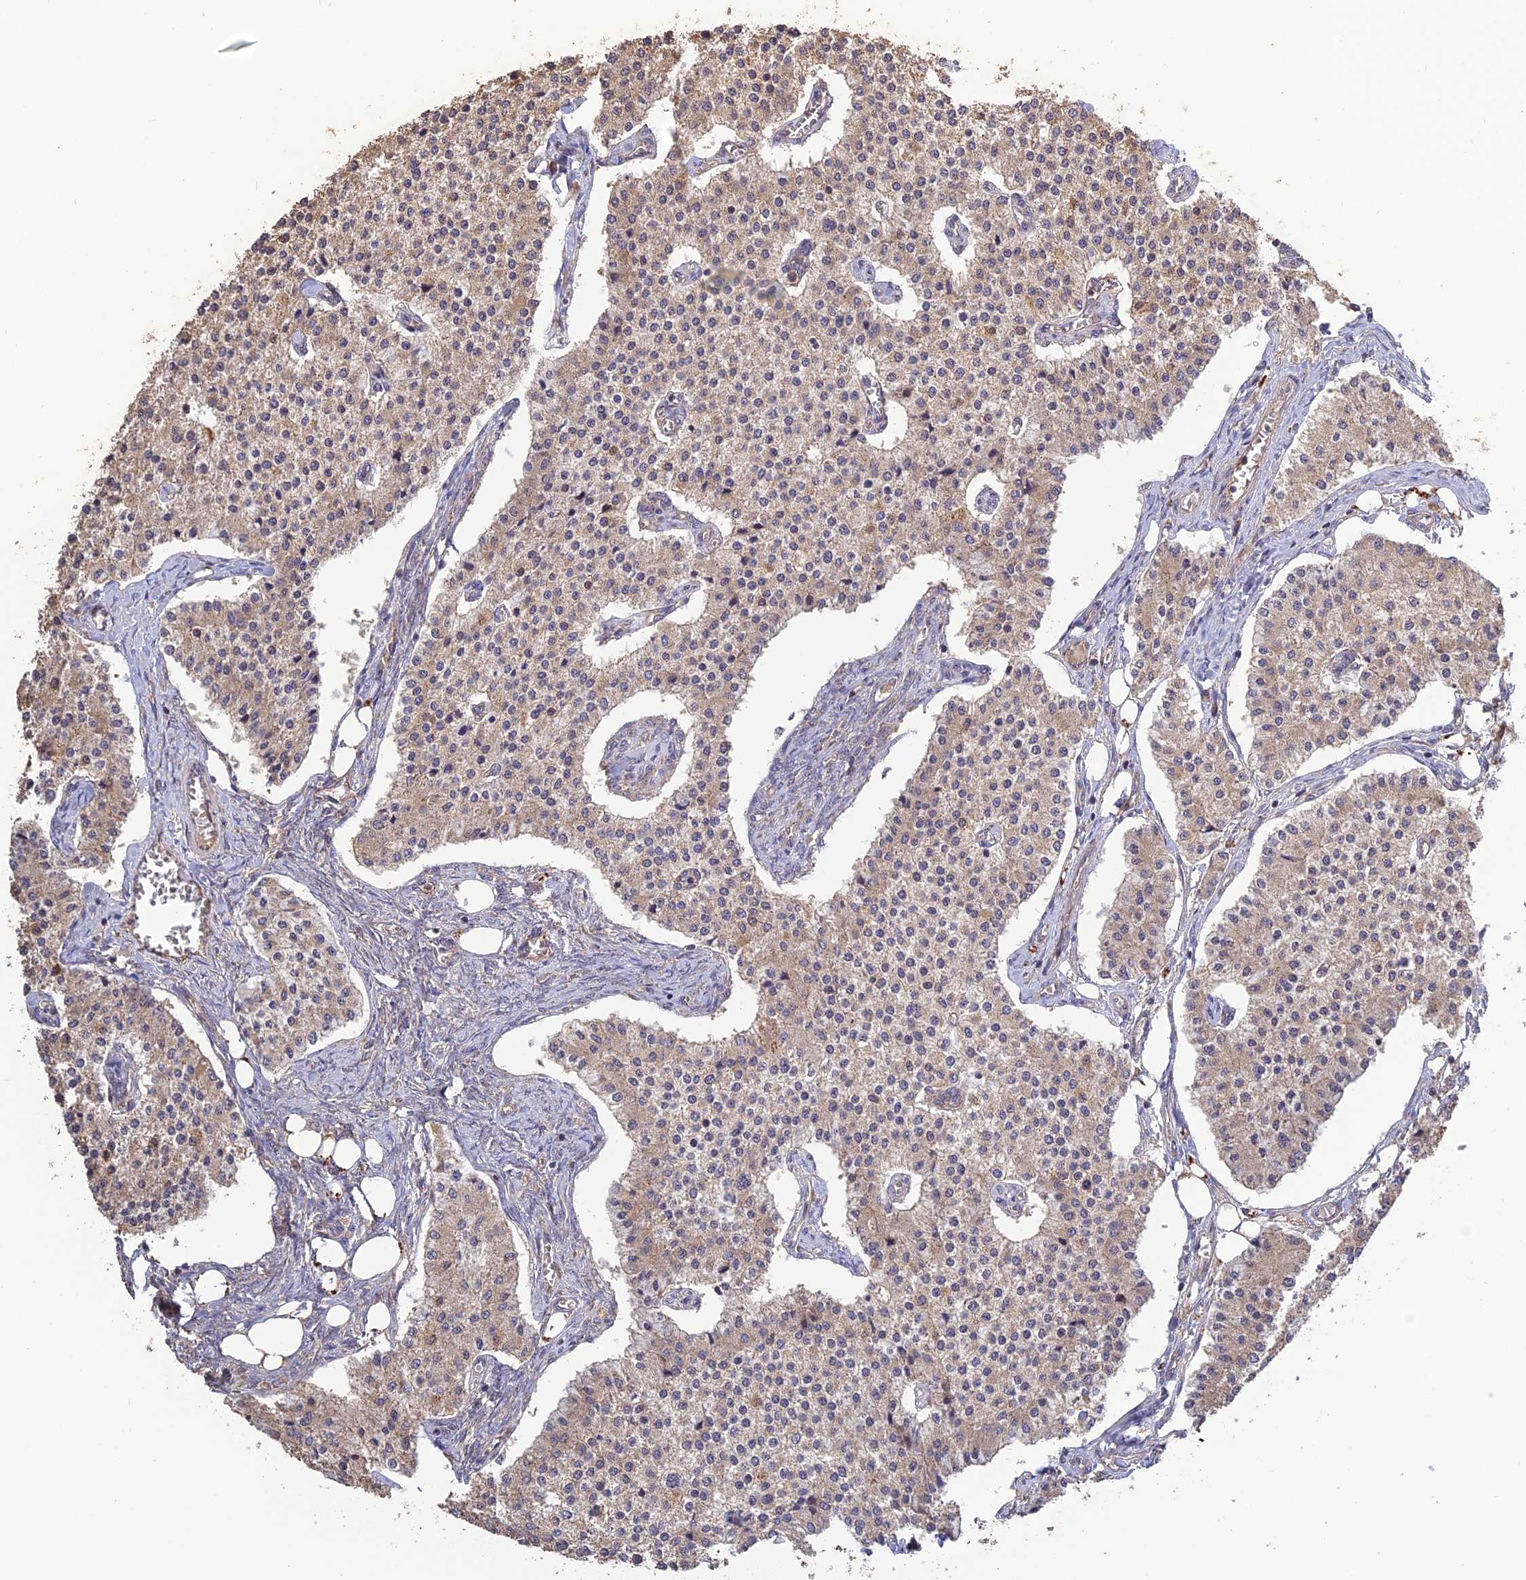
{"staining": {"intensity": "weak", "quantity": ">75%", "location": "cytoplasmic/membranous"}, "tissue": "carcinoid", "cell_type": "Tumor cells", "image_type": "cancer", "snomed": [{"axis": "morphology", "description": "Carcinoid, malignant, NOS"}, {"axis": "topography", "description": "Colon"}], "caption": "A brown stain labels weak cytoplasmic/membranous positivity of a protein in human carcinoid tumor cells. Nuclei are stained in blue.", "gene": "ARHGAP40", "patient": {"sex": "female", "age": 52}}